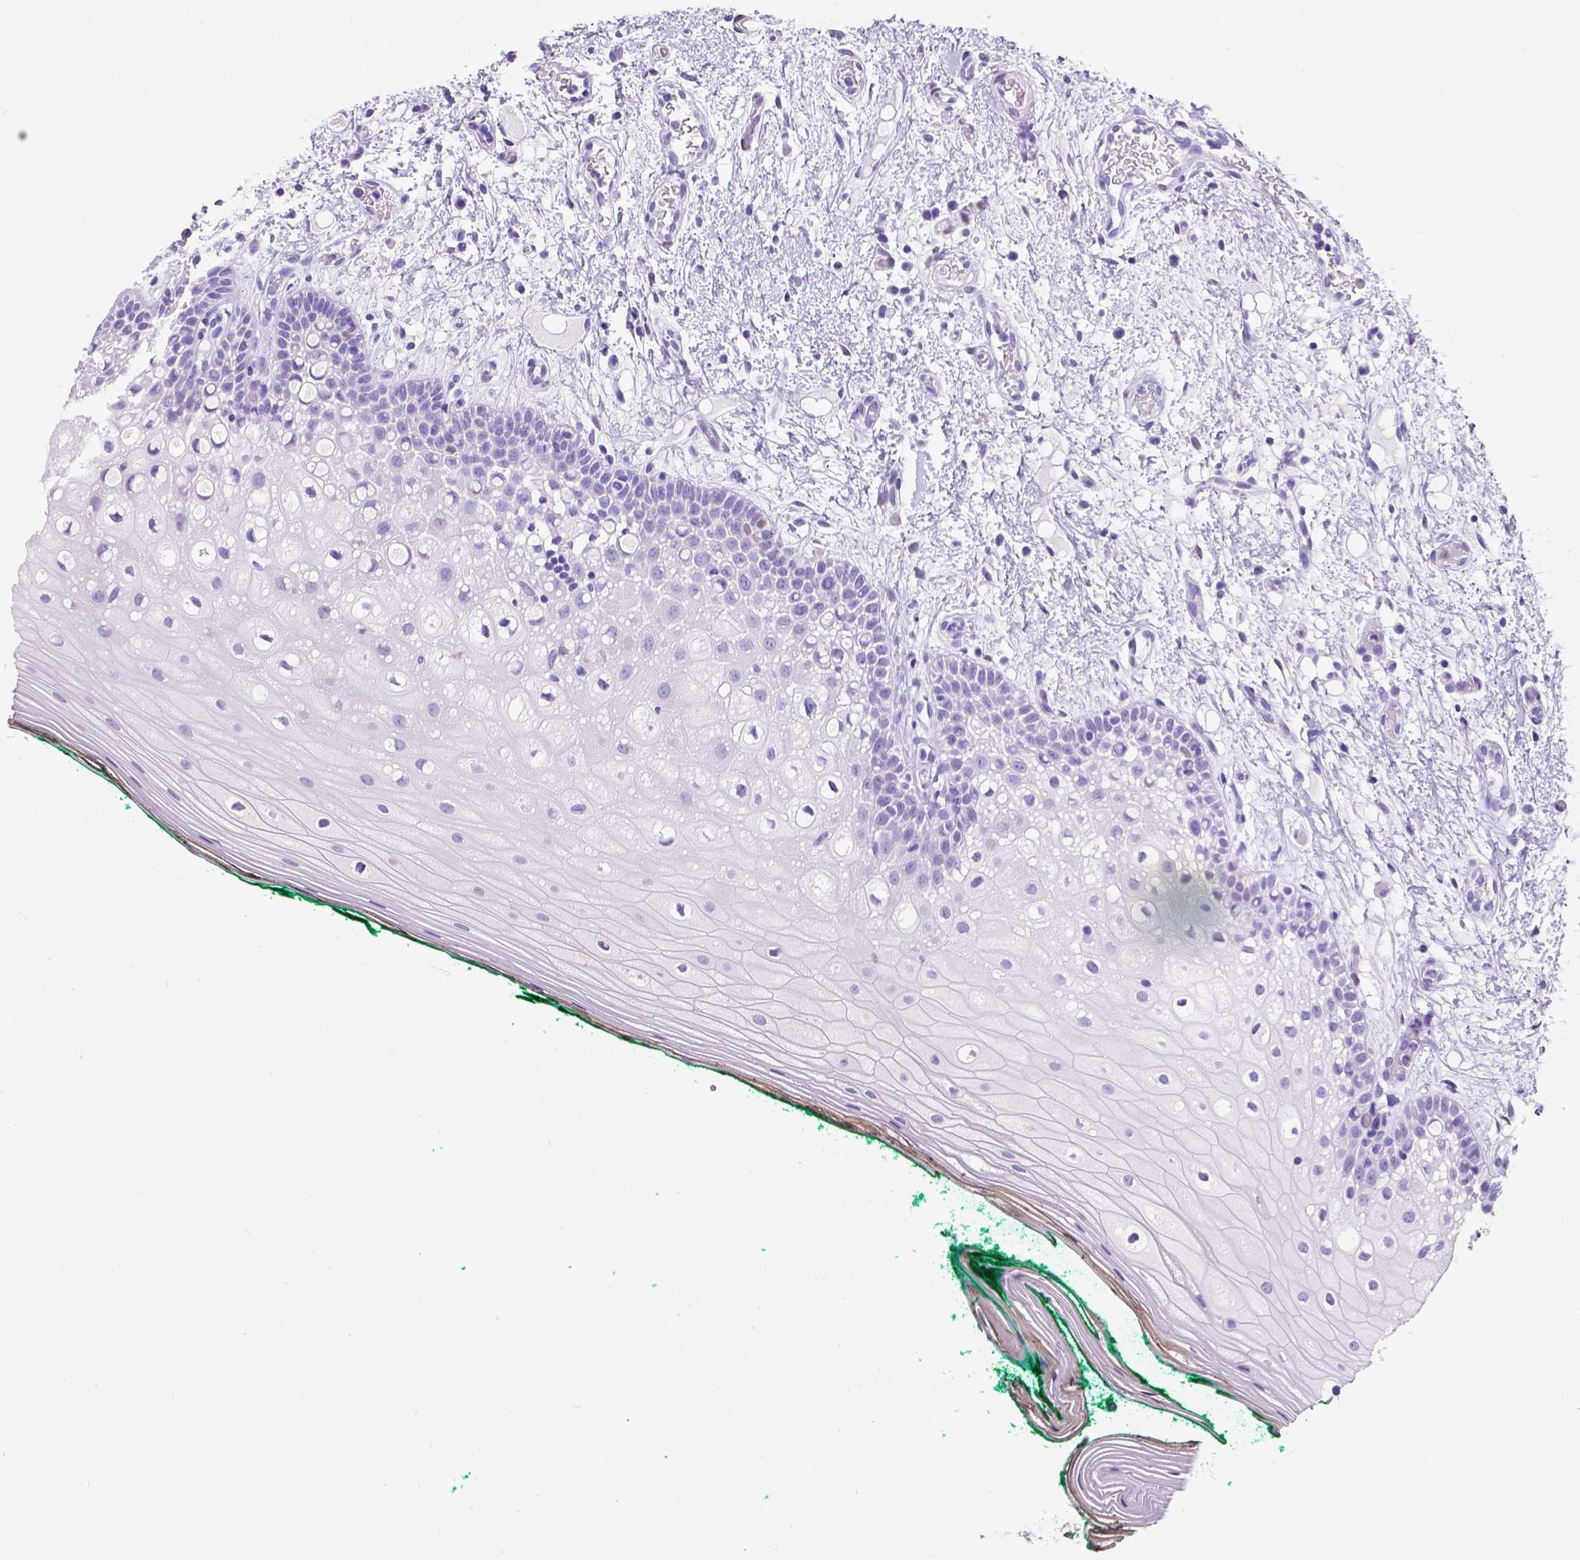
{"staining": {"intensity": "negative", "quantity": "none", "location": "none"}, "tissue": "oral mucosa", "cell_type": "Squamous epithelial cells", "image_type": "normal", "snomed": [{"axis": "morphology", "description": "Normal tissue, NOS"}, {"axis": "topography", "description": "Oral tissue"}], "caption": "Oral mucosa stained for a protein using IHC displays no positivity squamous epithelial cells.", "gene": "SATB2", "patient": {"sex": "female", "age": 83}}